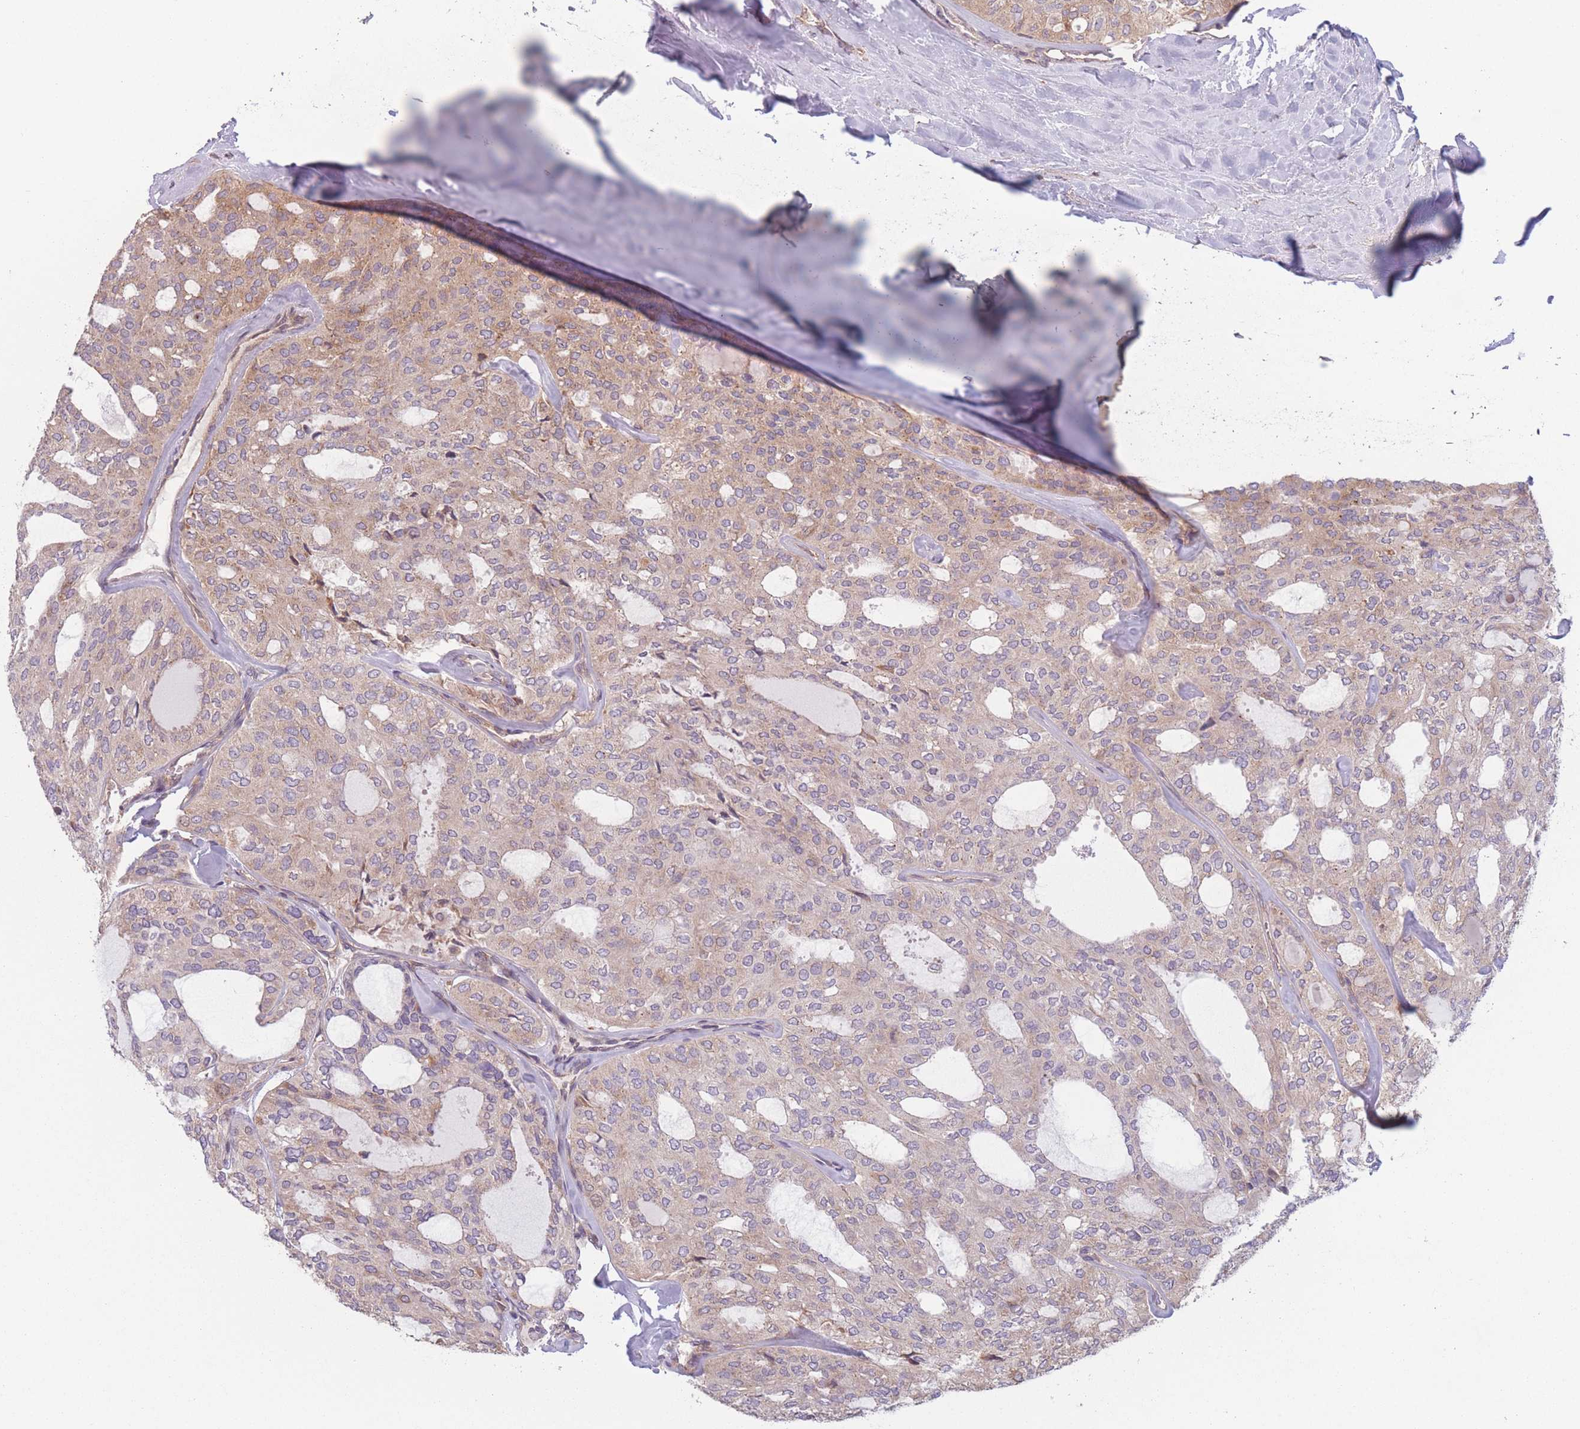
{"staining": {"intensity": "weak", "quantity": "25%-75%", "location": "cytoplasmic/membranous"}, "tissue": "thyroid cancer", "cell_type": "Tumor cells", "image_type": "cancer", "snomed": [{"axis": "morphology", "description": "Follicular adenoma carcinoma, NOS"}, {"axis": "topography", "description": "Thyroid gland"}], "caption": "Human thyroid cancer (follicular adenoma carcinoma) stained with a brown dye shows weak cytoplasmic/membranous positive positivity in approximately 25%-75% of tumor cells.", "gene": "WASHC2A", "patient": {"sex": "male", "age": 75}}